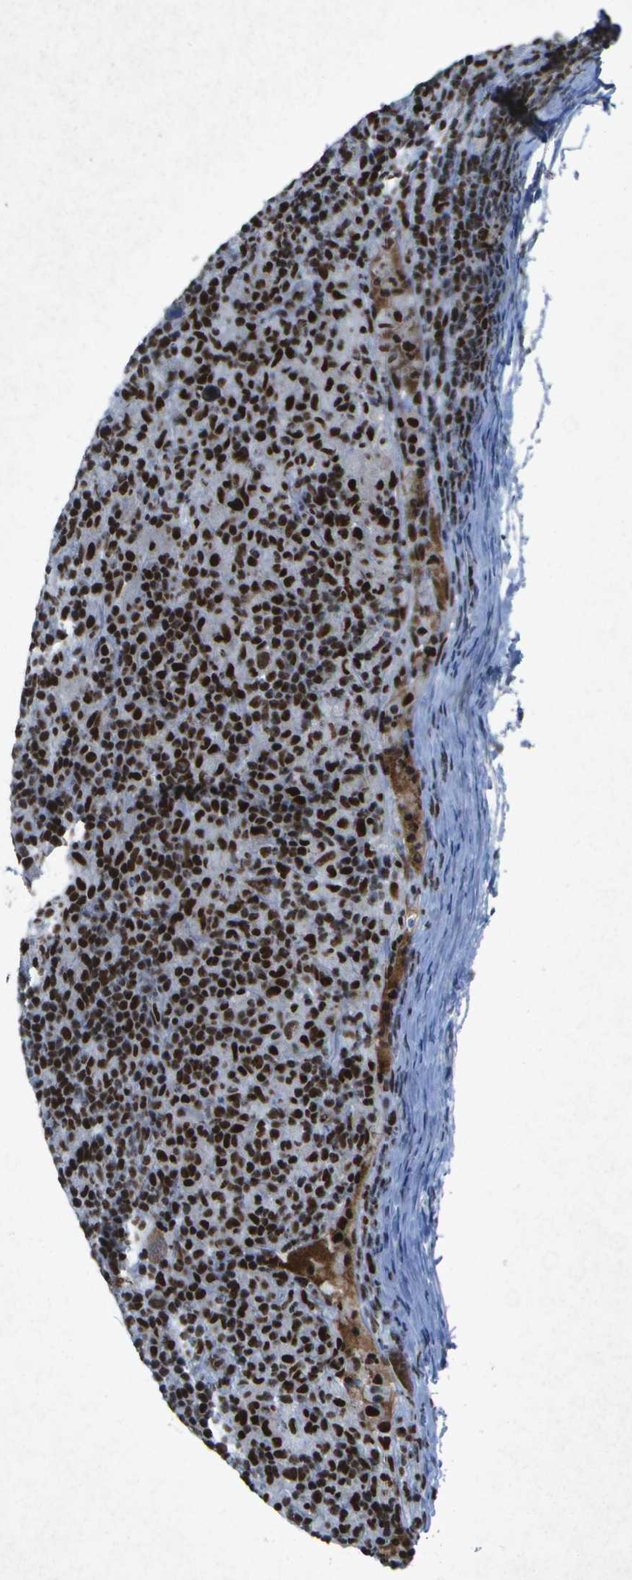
{"staining": {"intensity": "strong", "quantity": ">75%", "location": "nuclear"}, "tissue": "lymphoma", "cell_type": "Tumor cells", "image_type": "cancer", "snomed": [{"axis": "morphology", "description": "Hodgkin's disease, NOS"}, {"axis": "topography", "description": "Lymph node"}], "caption": "Immunohistochemical staining of Hodgkin's disease reveals high levels of strong nuclear protein positivity in about >75% of tumor cells. The protein of interest is stained brown, and the nuclei are stained in blue (DAB IHC with brightfield microscopy, high magnification).", "gene": "MTA2", "patient": {"sex": "male", "age": 70}}